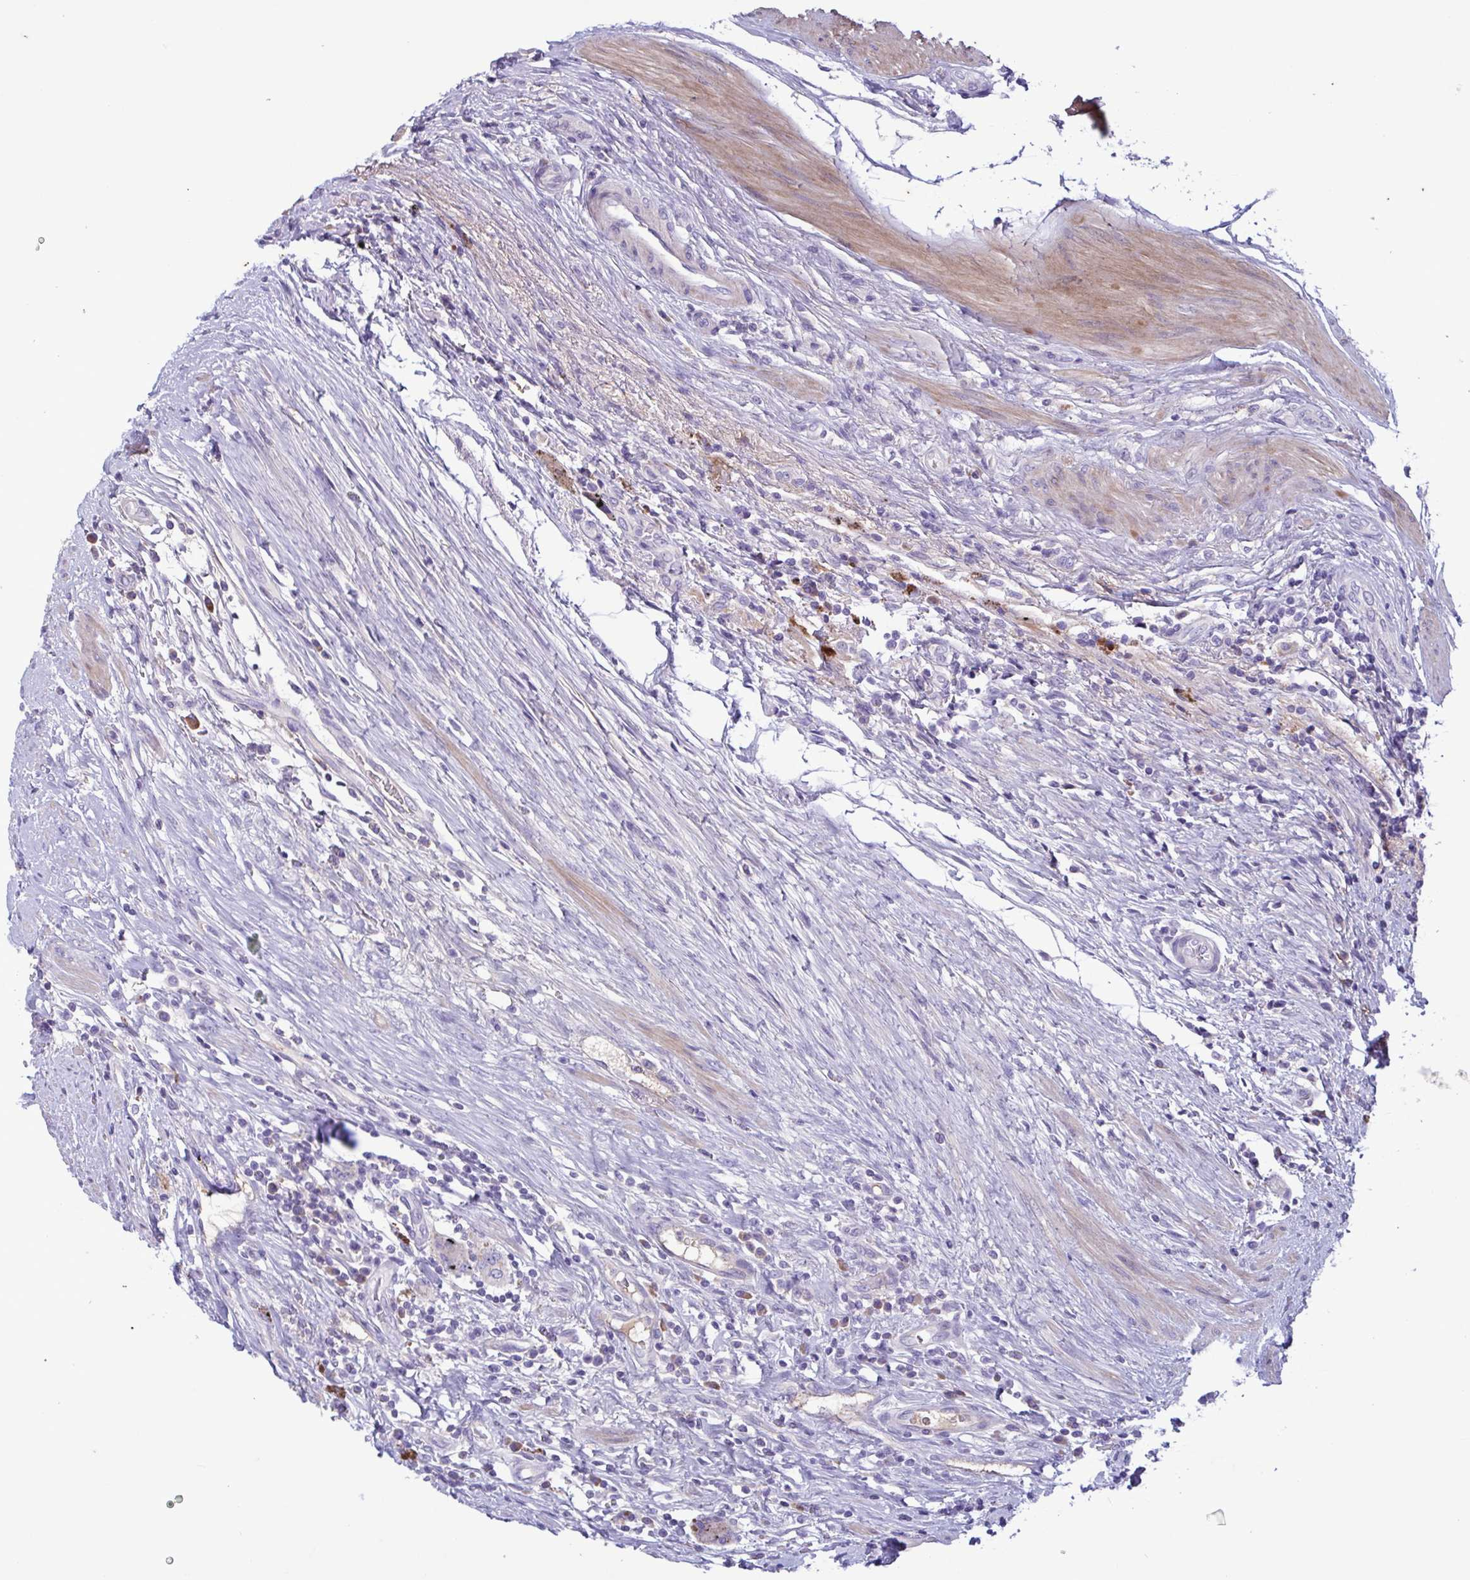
{"staining": {"intensity": "negative", "quantity": "none", "location": "none"}, "tissue": "urothelial cancer", "cell_type": "Tumor cells", "image_type": "cancer", "snomed": [{"axis": "morphology", "description": "Urothelial carcinoma, NOS"}, {"axis": "topography", "description": "Urinary bladder"}], "caption": "DAB (3,3'-diaminobenzidine) immunohistochemical staining of human transitional cell carcinoma reveals no significant positivity in tumor cells.", "gene": "F13B", "patient": {"sex": "male", "age": 62}}